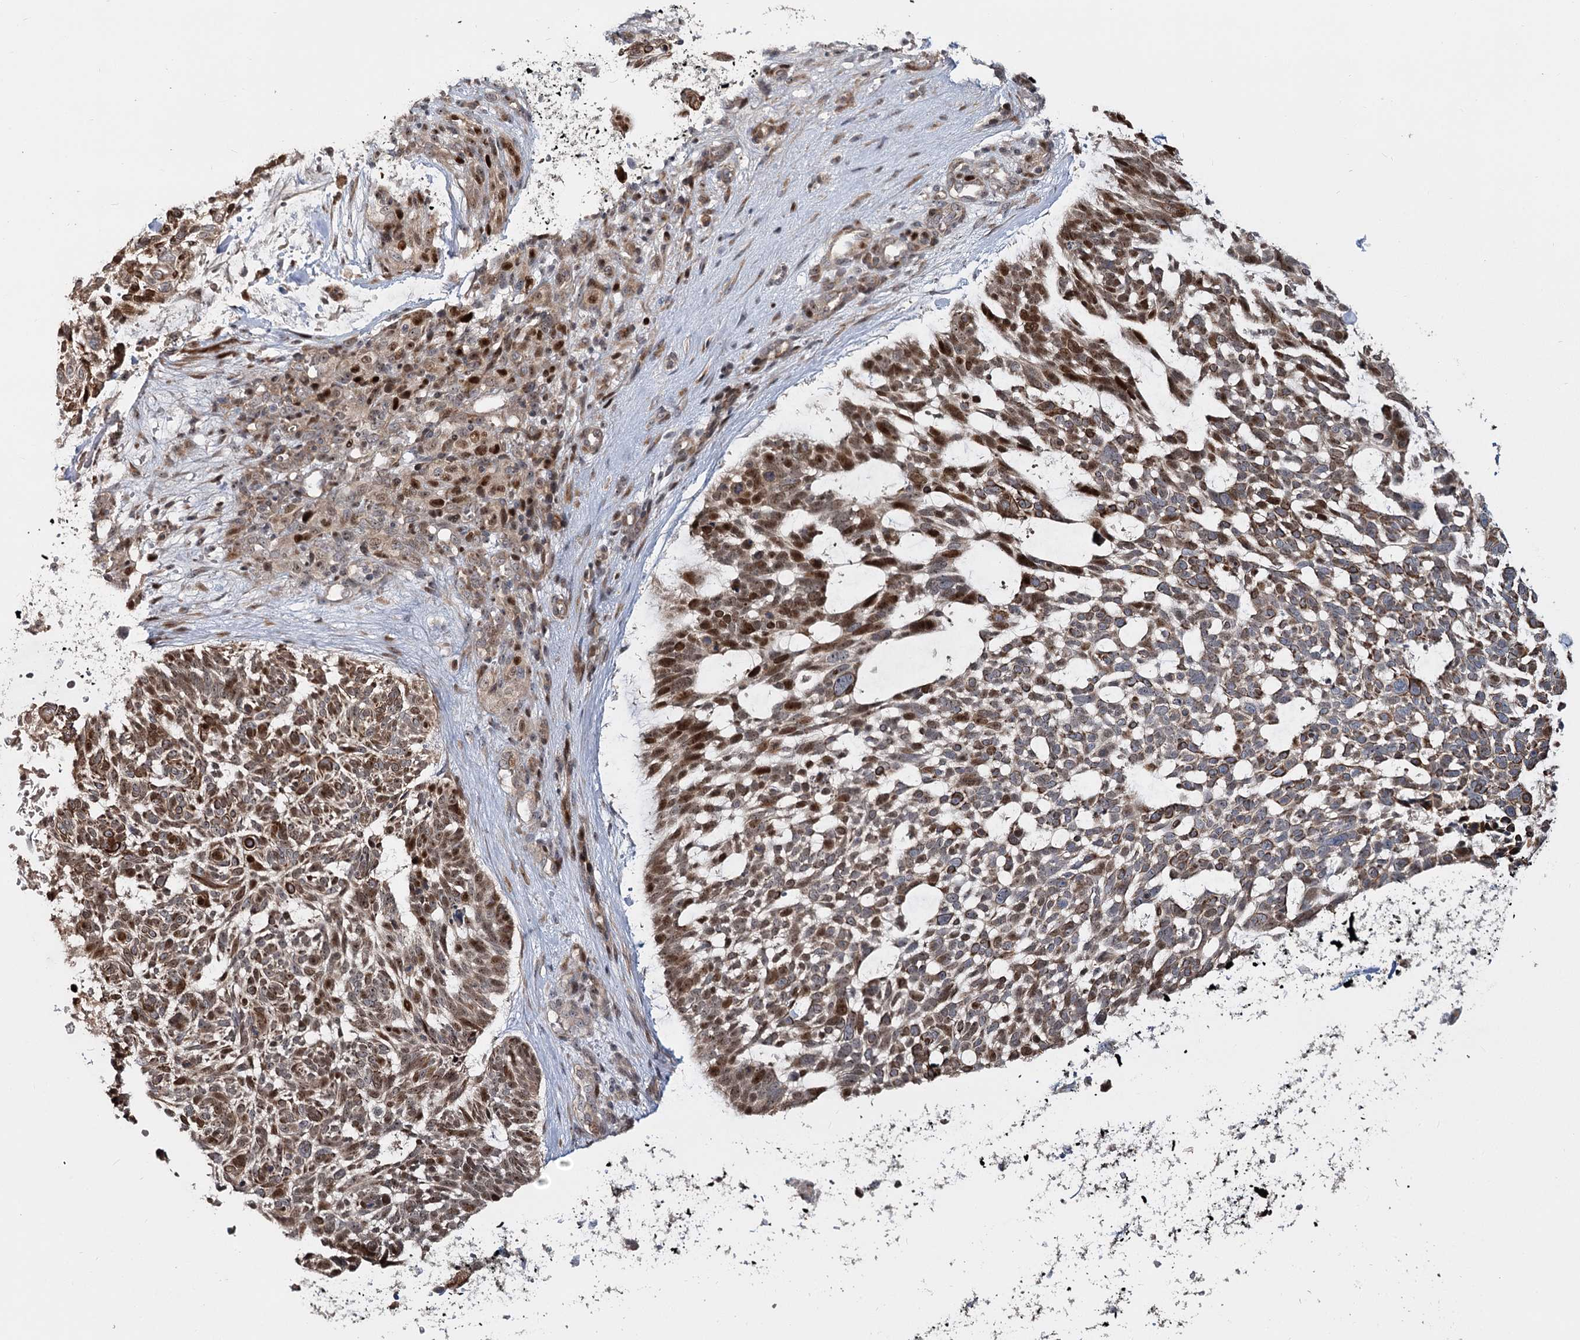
{"staining": {"intensity": "moderate", "quantity": "25%-75%", "location": "nuclear"}, "tissue": "skin cancer", "cell_type": "Tumor cells", "image_type": "cancer", "snomed": [{"axis": "morphology", "description": "Basal cell carcinoma"}, {"axis": "topography", "description": "Skin"}], "caption": "Moderate nuclear positivity is identified in about 25%-75% of tumor cells in skin cancer. (IHC, brightfield microscopy, high magnification).", "gene": "PIK3C2A", "patient": {"sex": "male", "age": 88}}